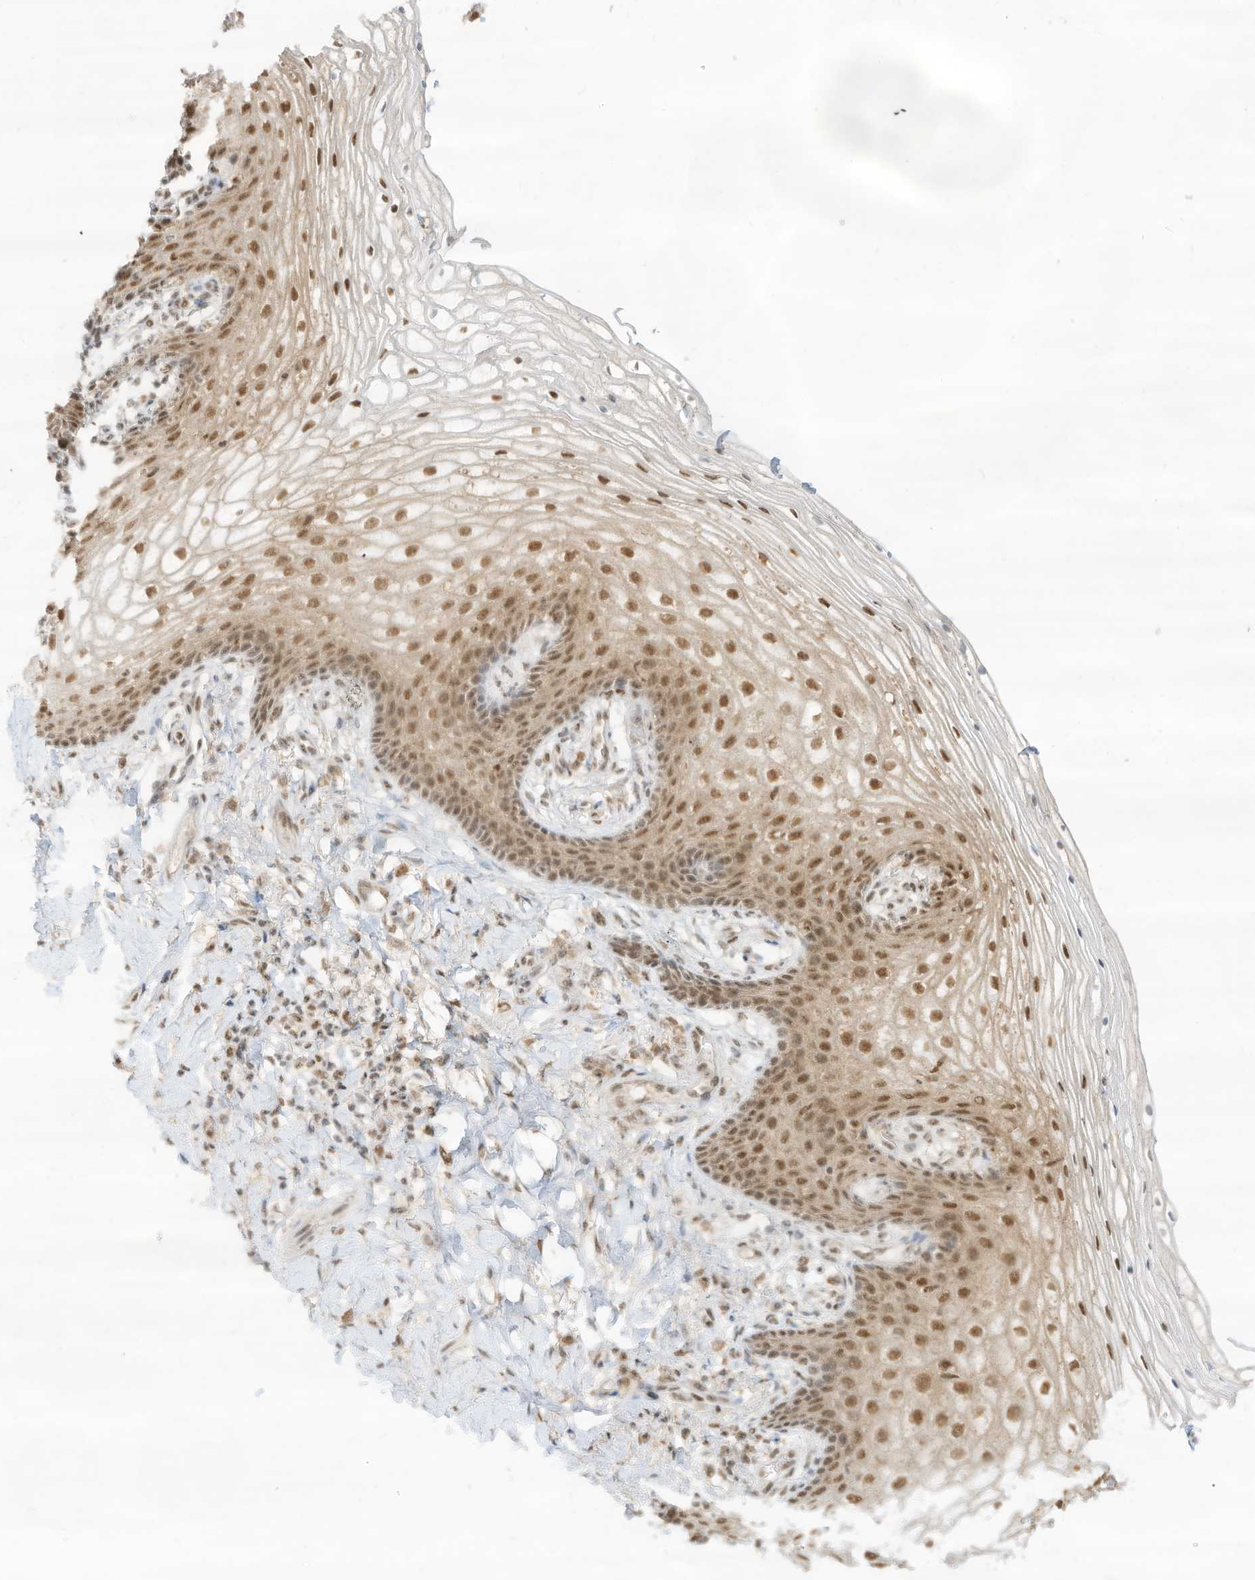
{"staining": {"intensity": "moderate", "quantity": ">75%", "location": "nuclear"}, "tissue": "vagina", "cell_type": "Squamous epithelial cells", "image_type": "normal", "snomed": [{"axis": "morphology", "description": "Normal tissue, NOS"}, {"axis": "topography", "description": "Vagina"}], "caption": "This image shows immunohistochemistry (IHC) staining of benign human vagina, with medium moderate nuclear staining in about >75% of squamous epithelial cells.", "gene": "NHSL1", "patient": {"sex": "female", "age": 60}}